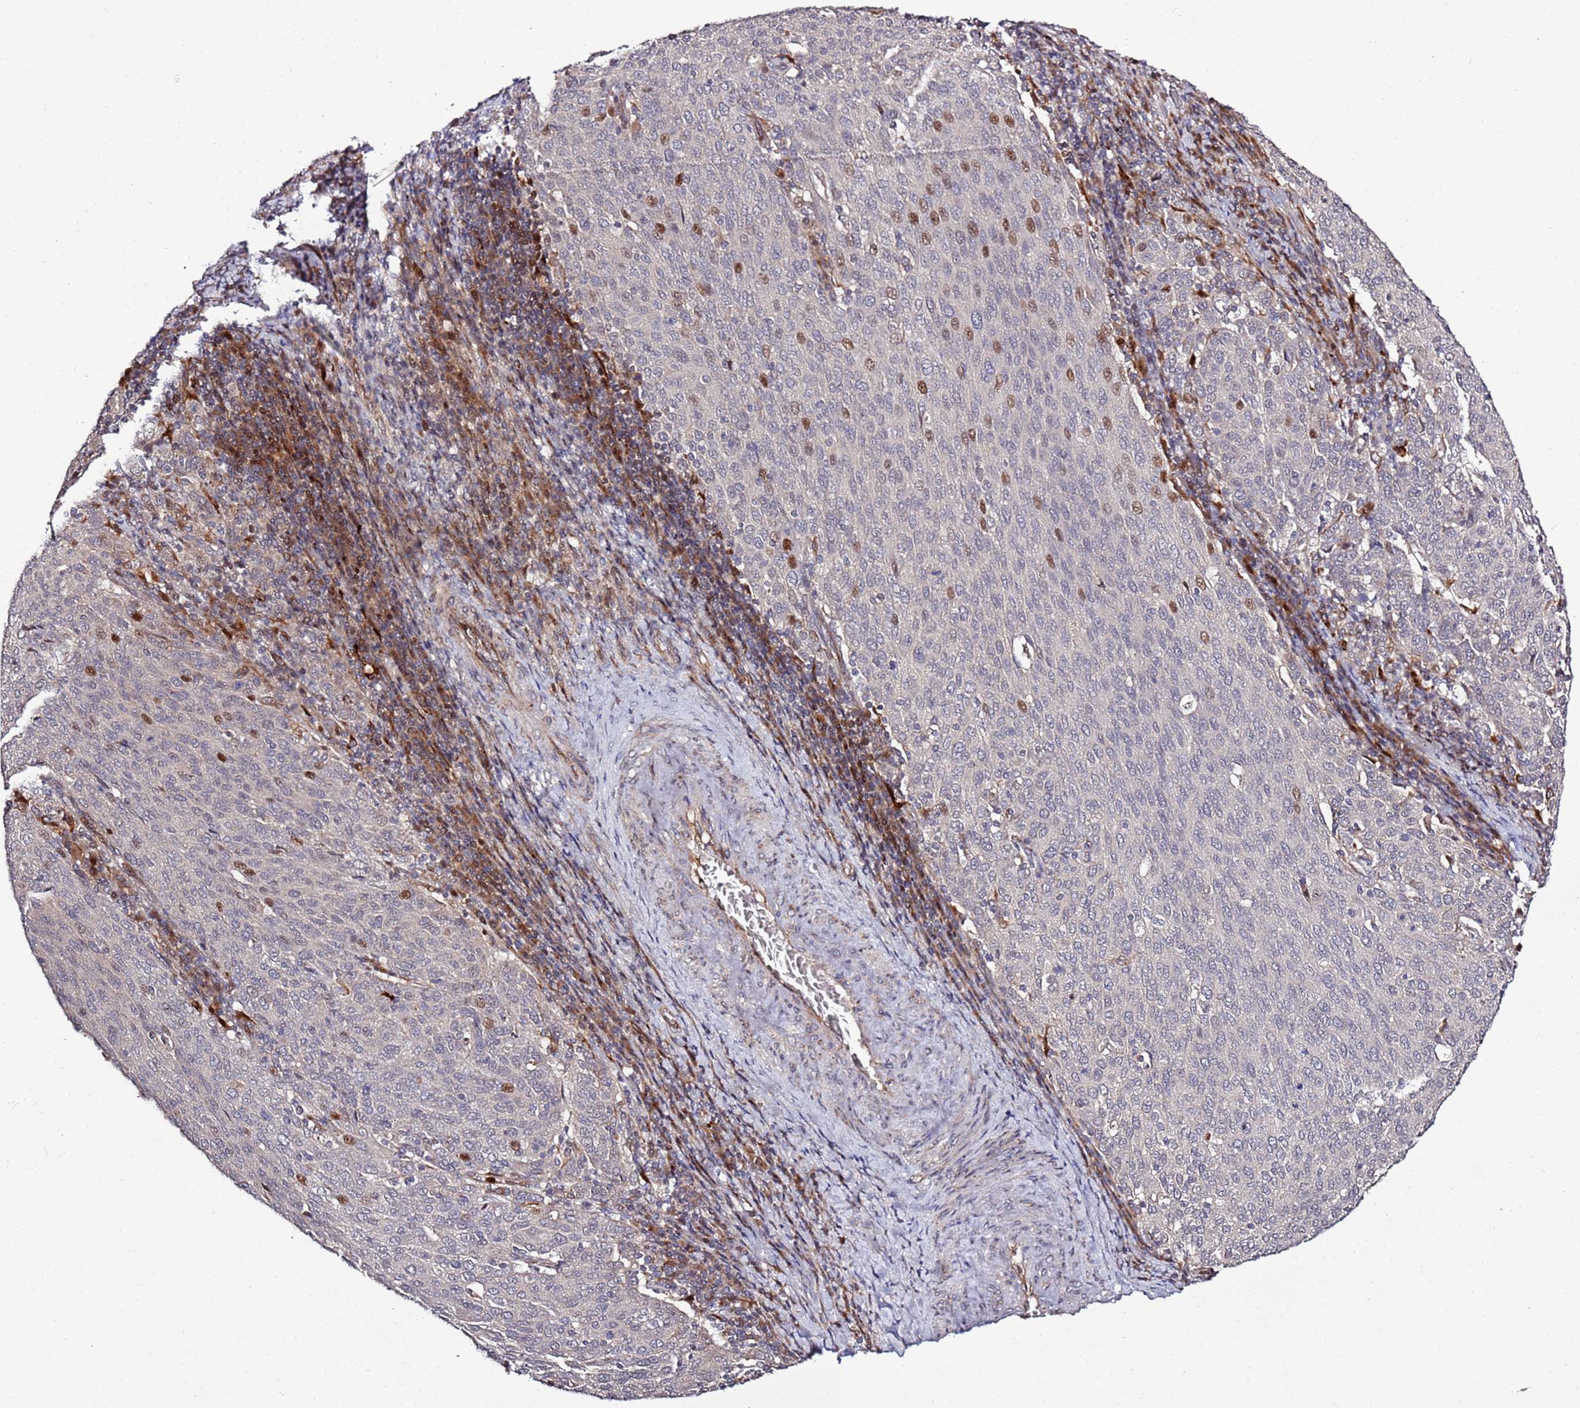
{"staining": {"intensity": "moderate", "quantity": "<25%", "location": "nuclear"}, "tissue": "cervical cancer", "cell_type": "Tumor cells", "image_type": "cancer", "snomed": [{"axis": "morphology", "description": "Squamous cell carcinoma, NOS"}, {"axis": "topography", "description": "Cervix"}], "caption": "Moderate nuclear positivity is present in approximately <25% of tumor cells in cervical squamous cell carcinoma.", "gene": "RHBDL1", "patient": {"sex": "female", "age": 46}}